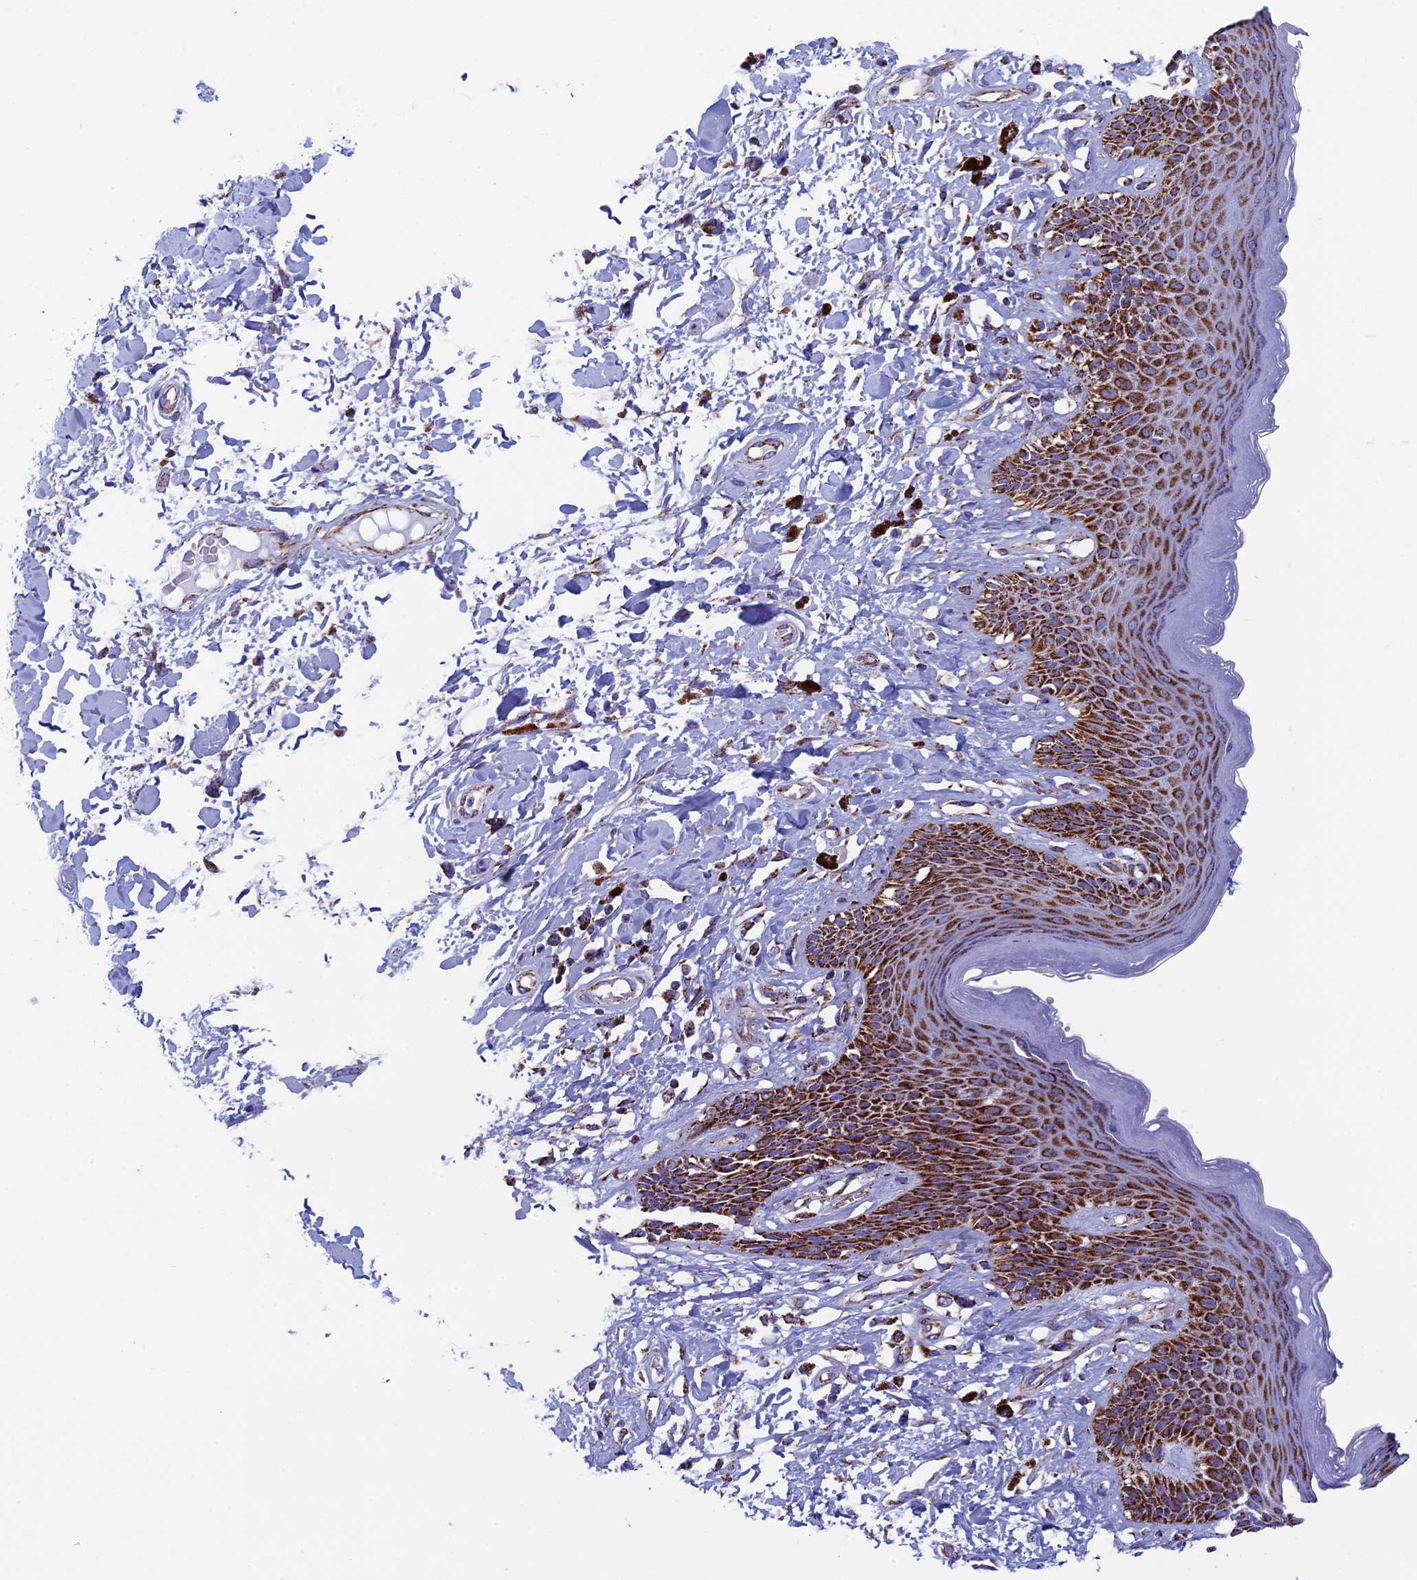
{"staining": {"intensity": "strong", "quantity": ">75%", "location": "cytoplasmic/membranous"}, "tissue": "skin", "cell_type": "Epidermal cells", "image_type": "normal", "snomed": [{"axis": "morphology", "description": "Normal tissue, NOS"}, {"axis": "topography", "description": "Anal"}], "caption": "The histopathology image displays immunohistochemical staining of benign skin. There is strong cytoplasmic/membranous staining is present in about >75% of epidermal cells.", "gene": "UQCRFS1", "patient": {"sex": "female", "age": 78}}